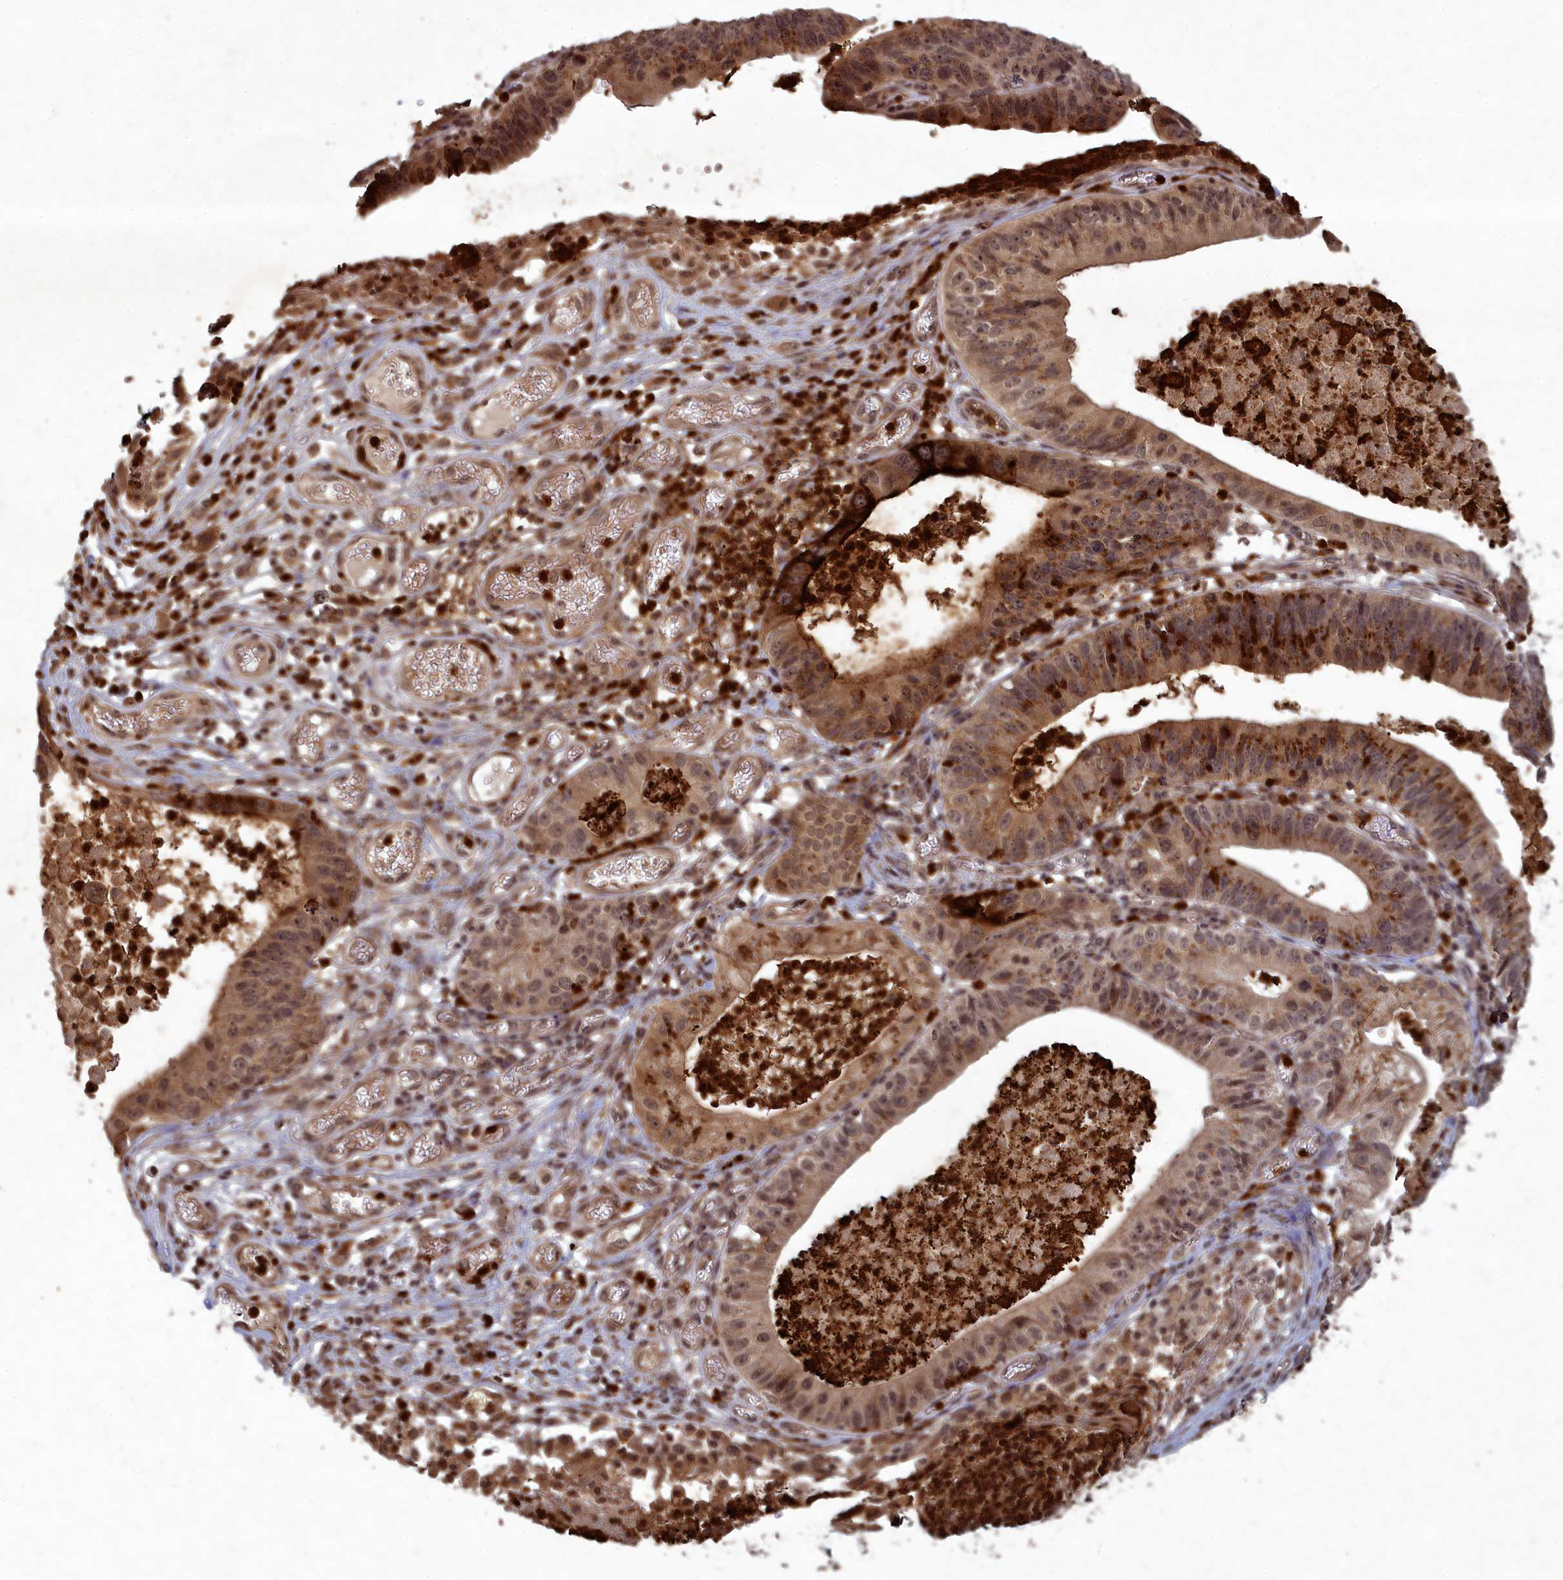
{"staining": {"intensity": "strong", "quantity": ">75%", "location": "cytoplasmic/membranous,nuclear"}, "tissue": "stomach cancer", "cell_type": "Tumor cells", "image_type": "cancer", "snomed": [{"axis": "morphology", "description": "Adenocarcinoma, NOS"}, {"axis": "topography", "description": "Stomach"}], "caption": "Protein expression analysis of stomach cancer reveals strong cytoplasmic/membranous and nuclear expression in approximately >75% of tumor cells.", "gene": "SRMS", "patient": {"sex": "male", "age": 59}}